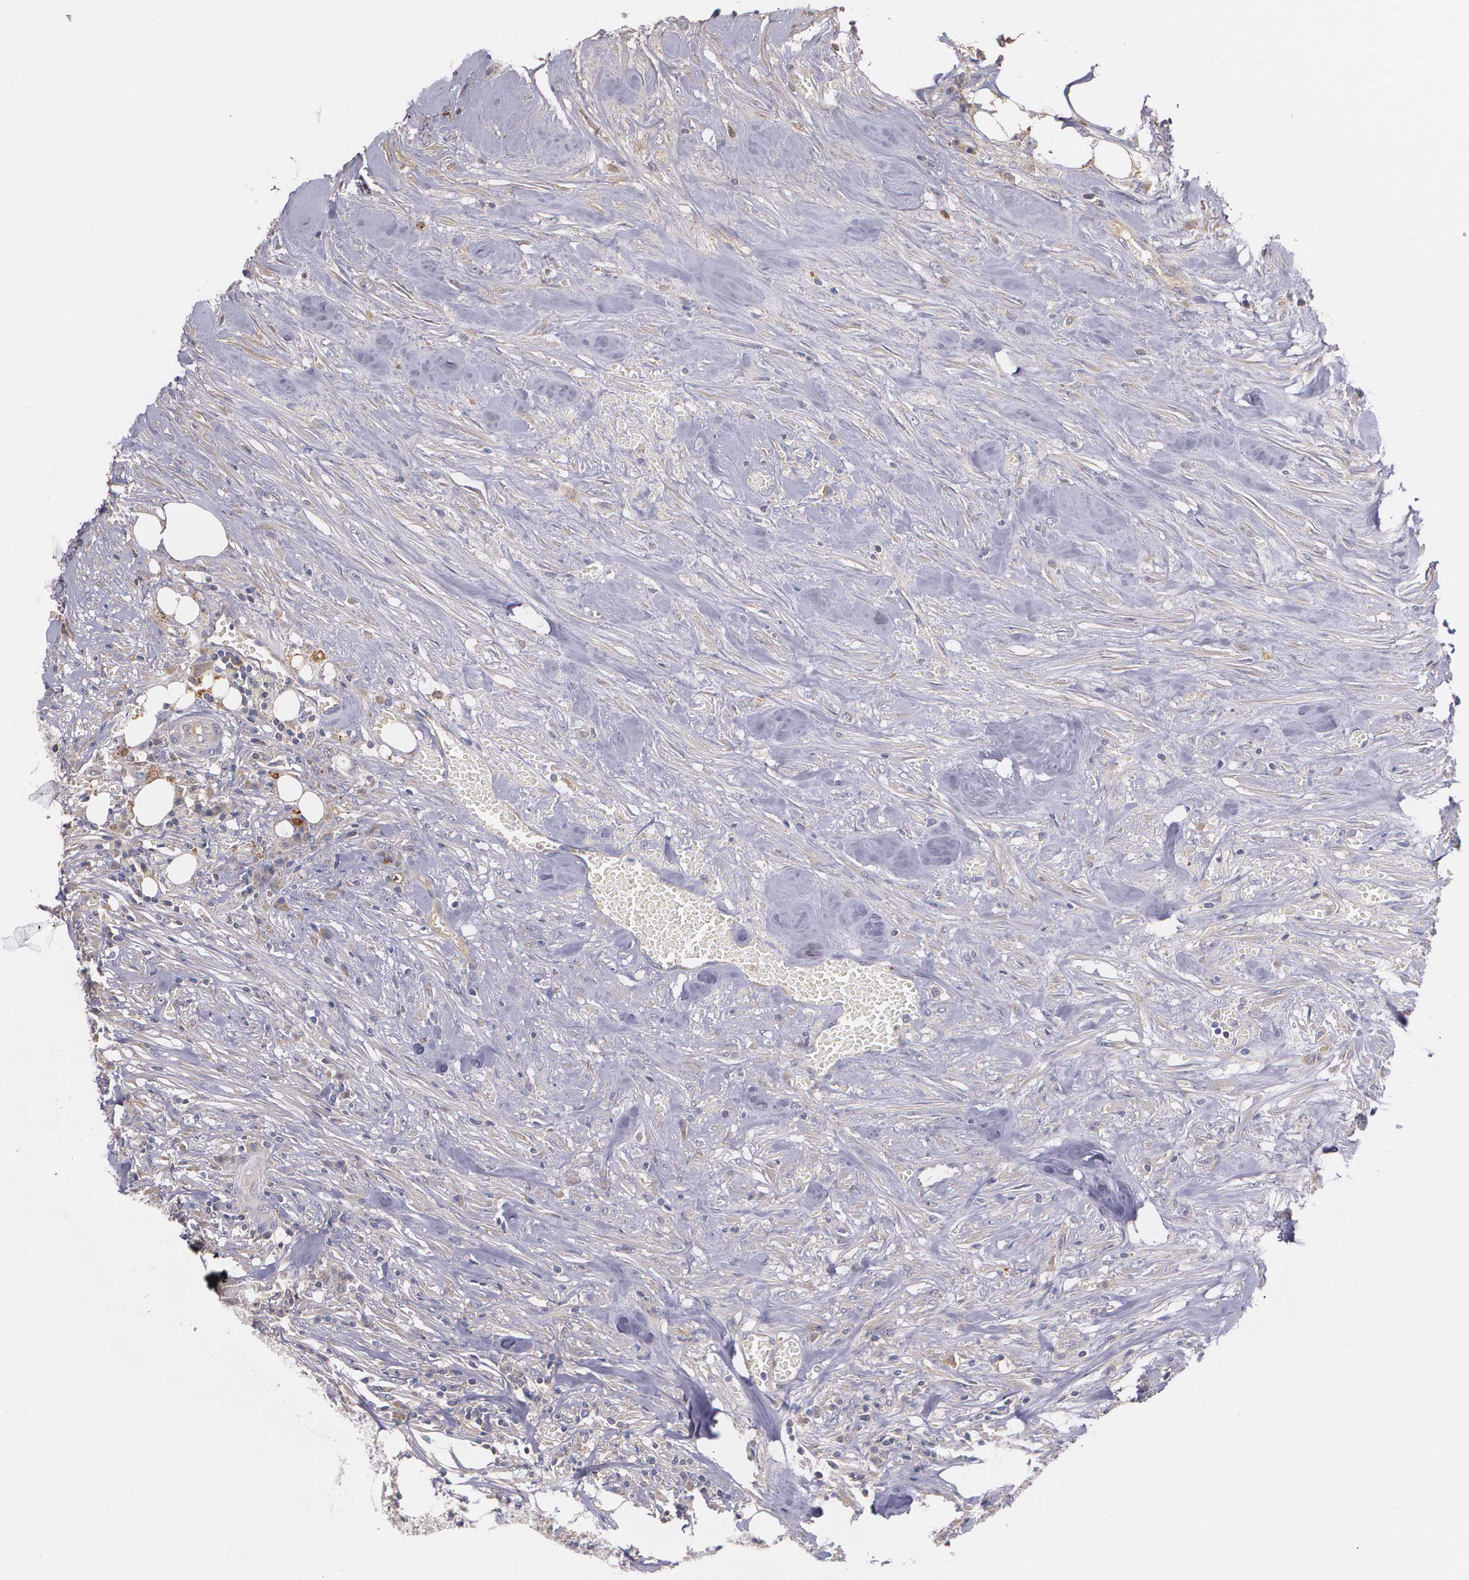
{"staining": {"intensity": "weak", "quantity": "<25%", "location": "cytoplasmic/membranous"}, "tissue": "urothelial cancer", "cell_type": "Tumor cells", "image_type": "cancer", "snomed": [{"axis": "morphology", "description": "Urothelial carcinoma, High grade"}, {"axis": "topography", "description": "Urinary bladder"}], "caption": "The micrograph exhibits no significant expression in tumor cells of urothelial cancer.", "gene": "AMBP", "patient": {"sex": "male", "age": 74}}